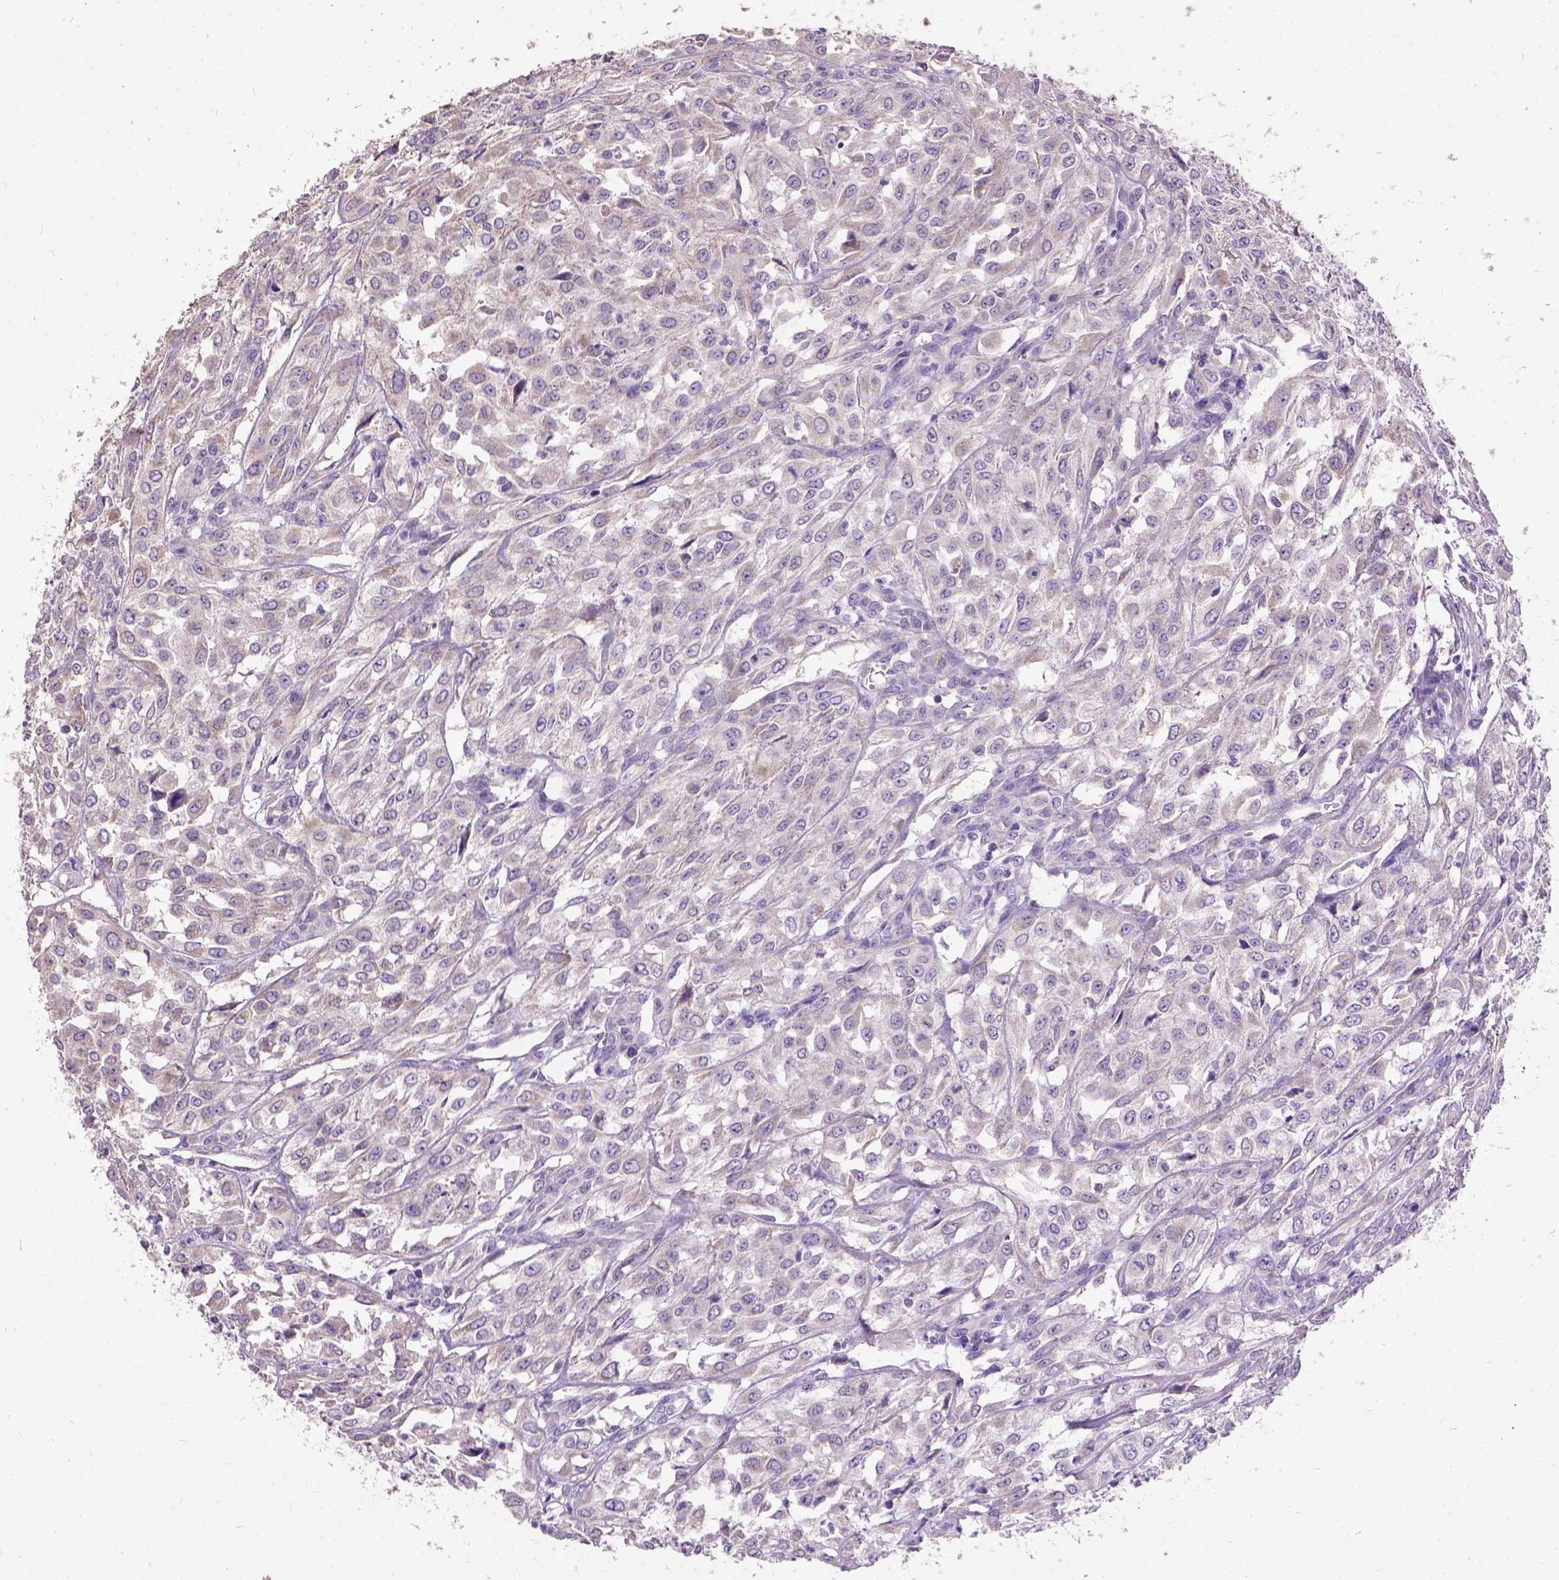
{"staining": {"intensity": "weak", "quantity": "25%-75%", "location": "cytoplasmic/membranous"}, "tissue": "urothelial cancer", "cell_type": "Tumor cells", "image_type": "cancer", "snomed": [{"axis": "morphology", "description": "Urothelial carcinoma, High grade"}, {"axis": "topography", "description": "Urinary bladder"}], "caption": "Immunohistochemical staining of human urothelial cancer reveals low levels of weak cytoplasmic/membranous expression in about 25%-75% of tumor cells.", "gene": "DQX1", "patient": {"sex": "male", "age": 67}}